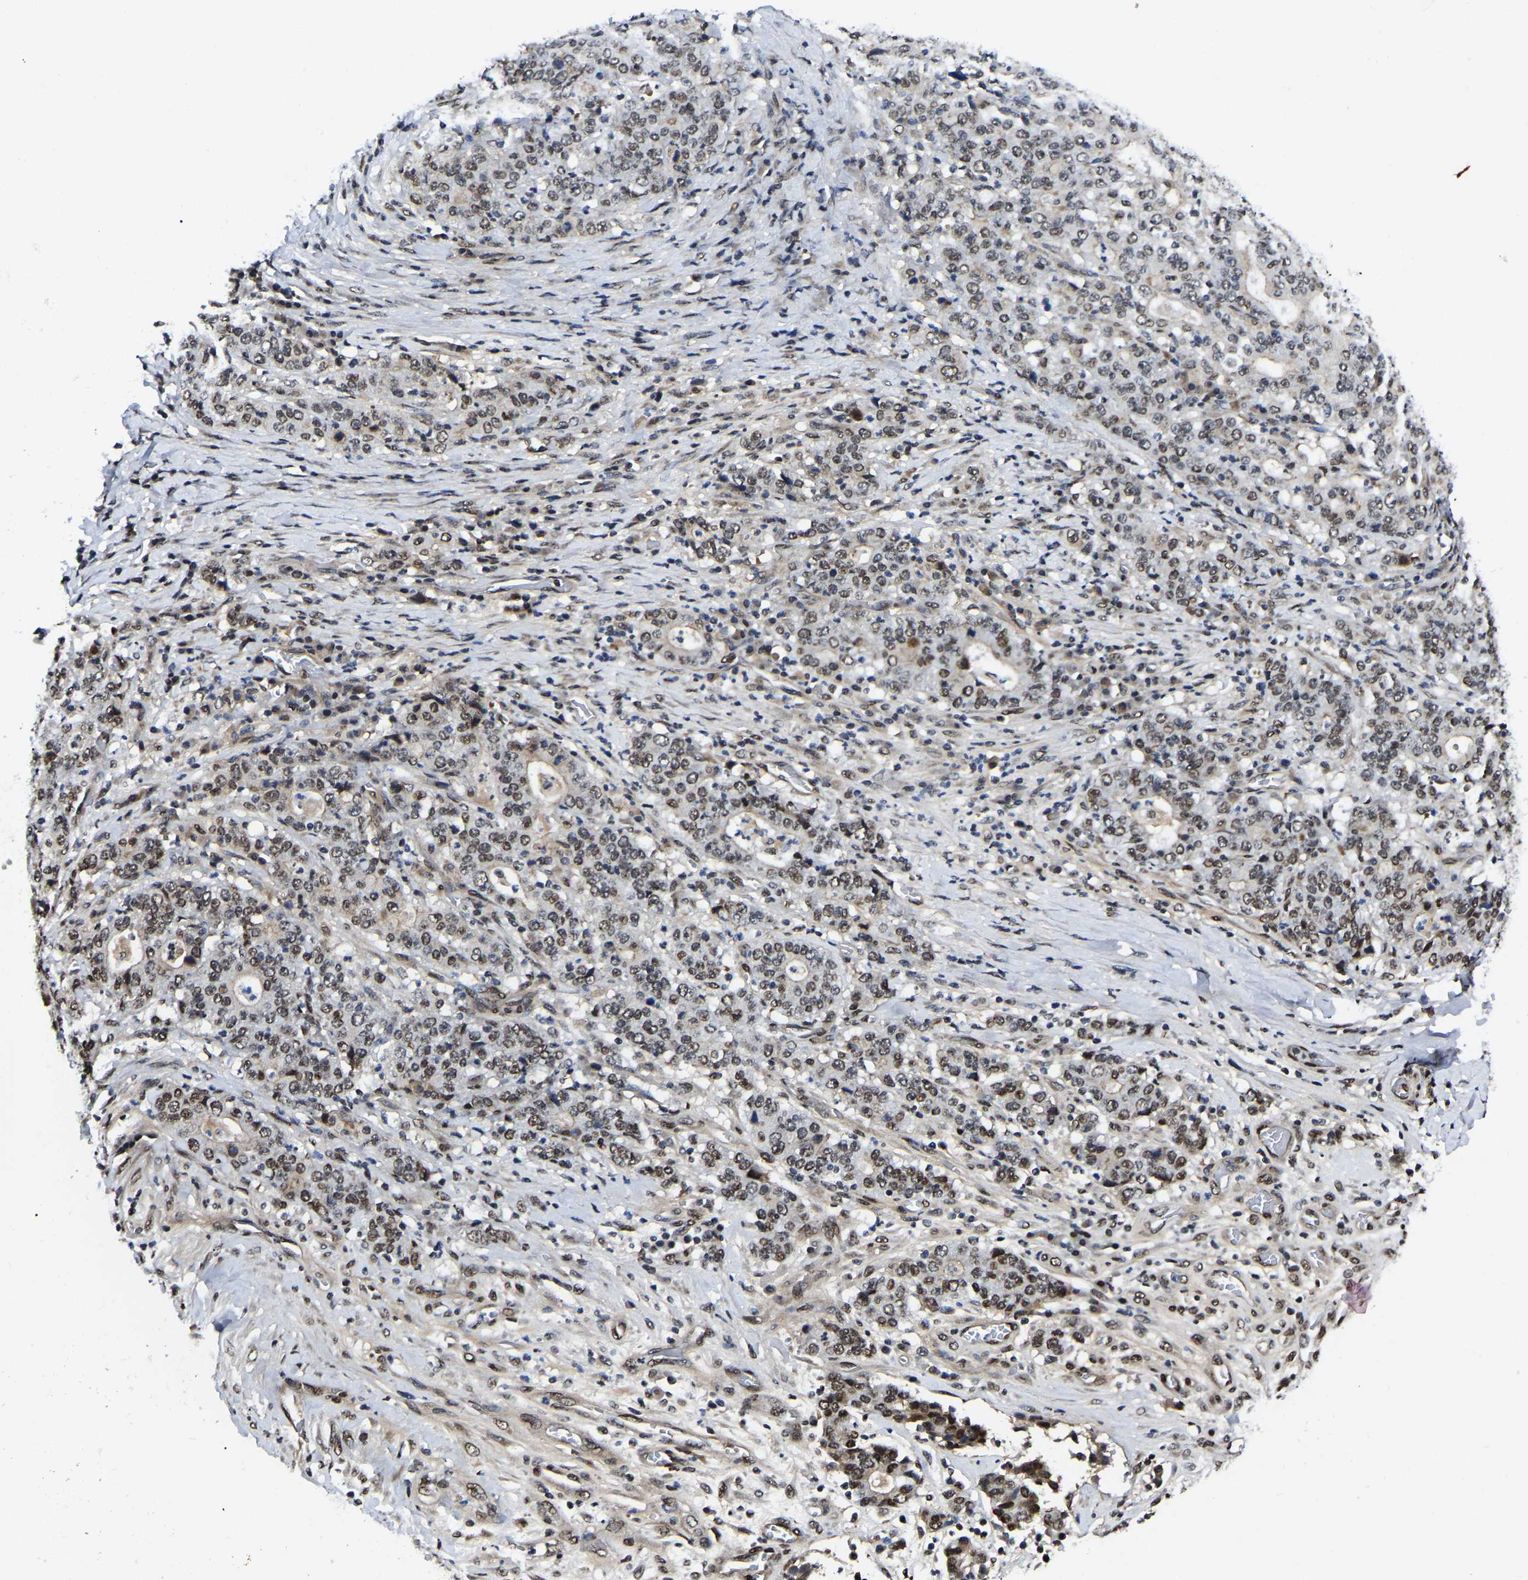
{"staining": {"intensity": "weak", "quantity": ">75%", "location": "nuclear"}, "tissue": "stomach cancer", "cell_type": "Tumor cells", "image_type": "cancer", "snomed": [{"axis": "morphology", "description": "Normal tissue, NOS"}, {"axis": "morphology", "description": "Adenocarcinoma, NOS"}, {"axis": "topography", "description": "Stomach, upper"}, {"axis": "topography", "description": "Stomach"}], "caption": "Weak nuclear protein staining is seen in approximately >75% of tumor cells in stomach cancer.", "gene": "TRIM35", "patient": {"sex": "male", "age": 59}}